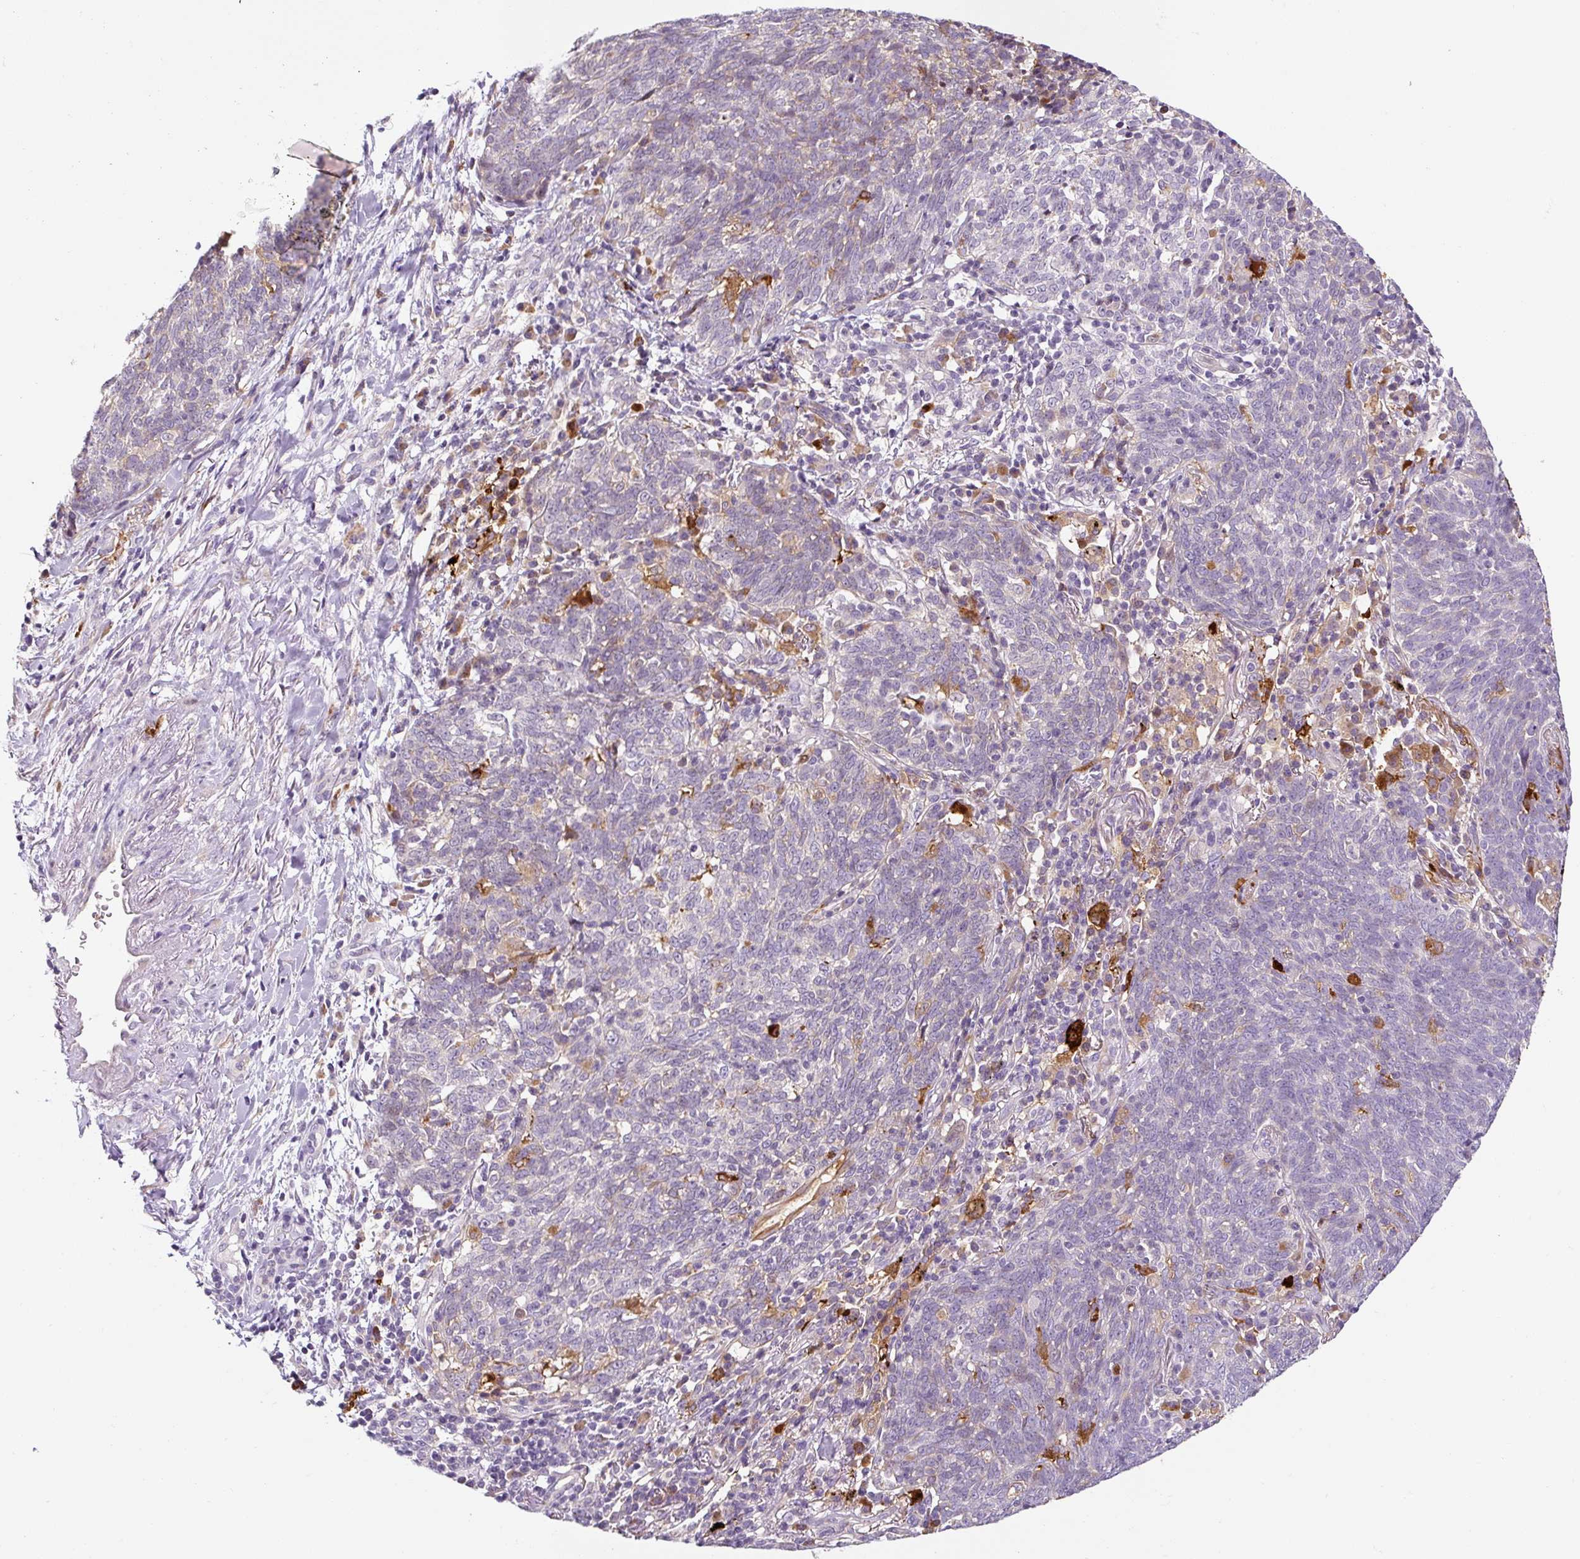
{"staining": {"intensity": "negative", "quantity": "none", "location": "none"}, "tissue": "lung cancer", "cell_type": "Tumor cells", "image_type": "cancer", "snomed": [{"axis": "morphology", "description": "Squamous cell carcinoma, NOS"}, {"axis": "topography", "description": "Lung"}], "caption": "There is no significant staining in tumor cells of lung squamous cell carcinoma.", "gene": "FUT10", "patient": {"sex": "female", "age": 72}}